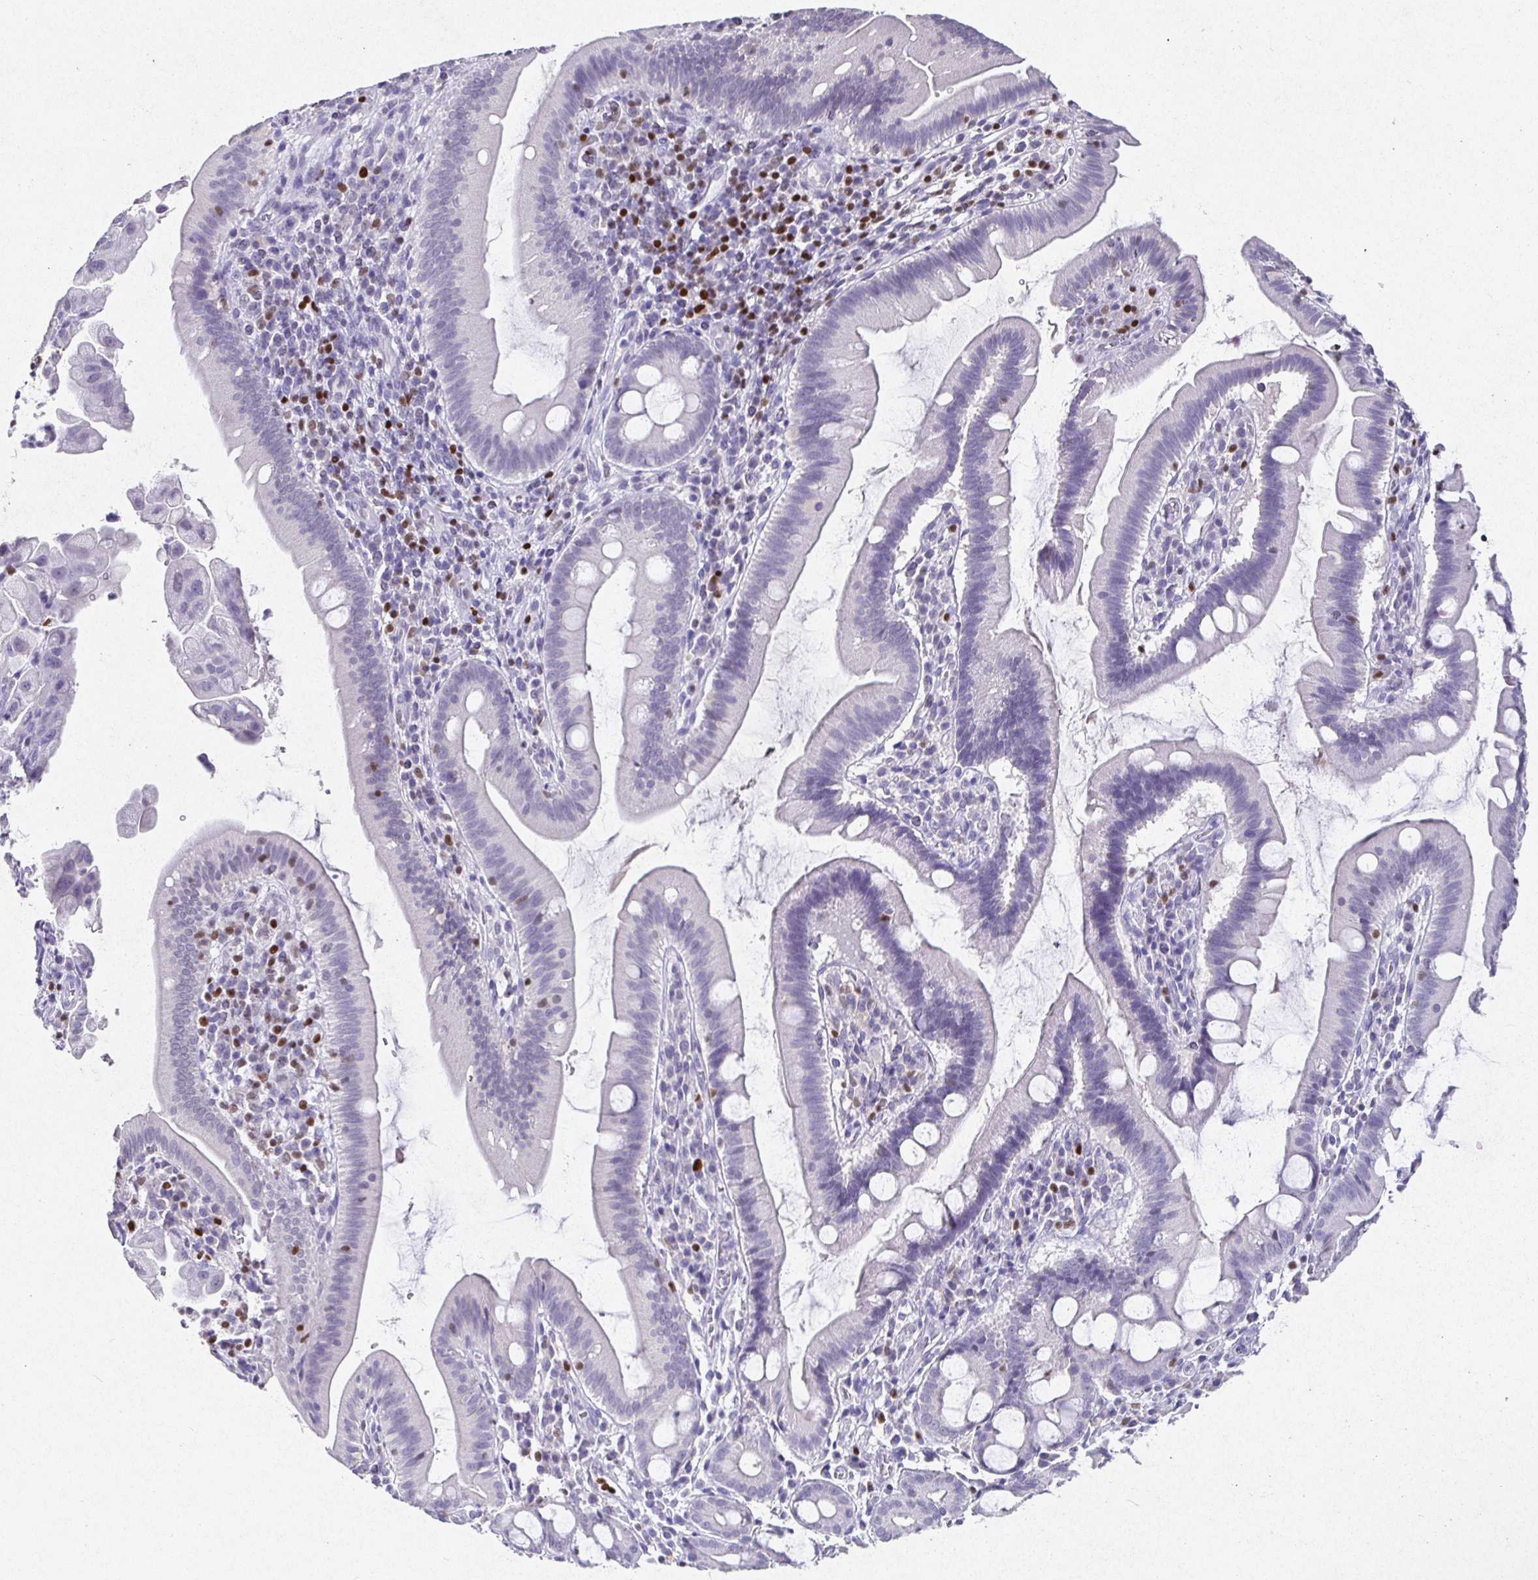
{"staining": {"intensity": "negative", "quantity": "none", "location": "none"}, "tissue": "pancreatic cancer", "cell_type": "Tumor cells", "image_type": "cancer", "snomed": [{"axis": "morphology", "description": "Adenocarcinoma, NOS"}, {"axis": "topography", "description": "Pancreas"}], "caption": "This is an IHC image of pancreatic cancer. There is no staining in tumor cells.", "gene": "SATB1", "patient": {"sex": "male", "age": 68}}